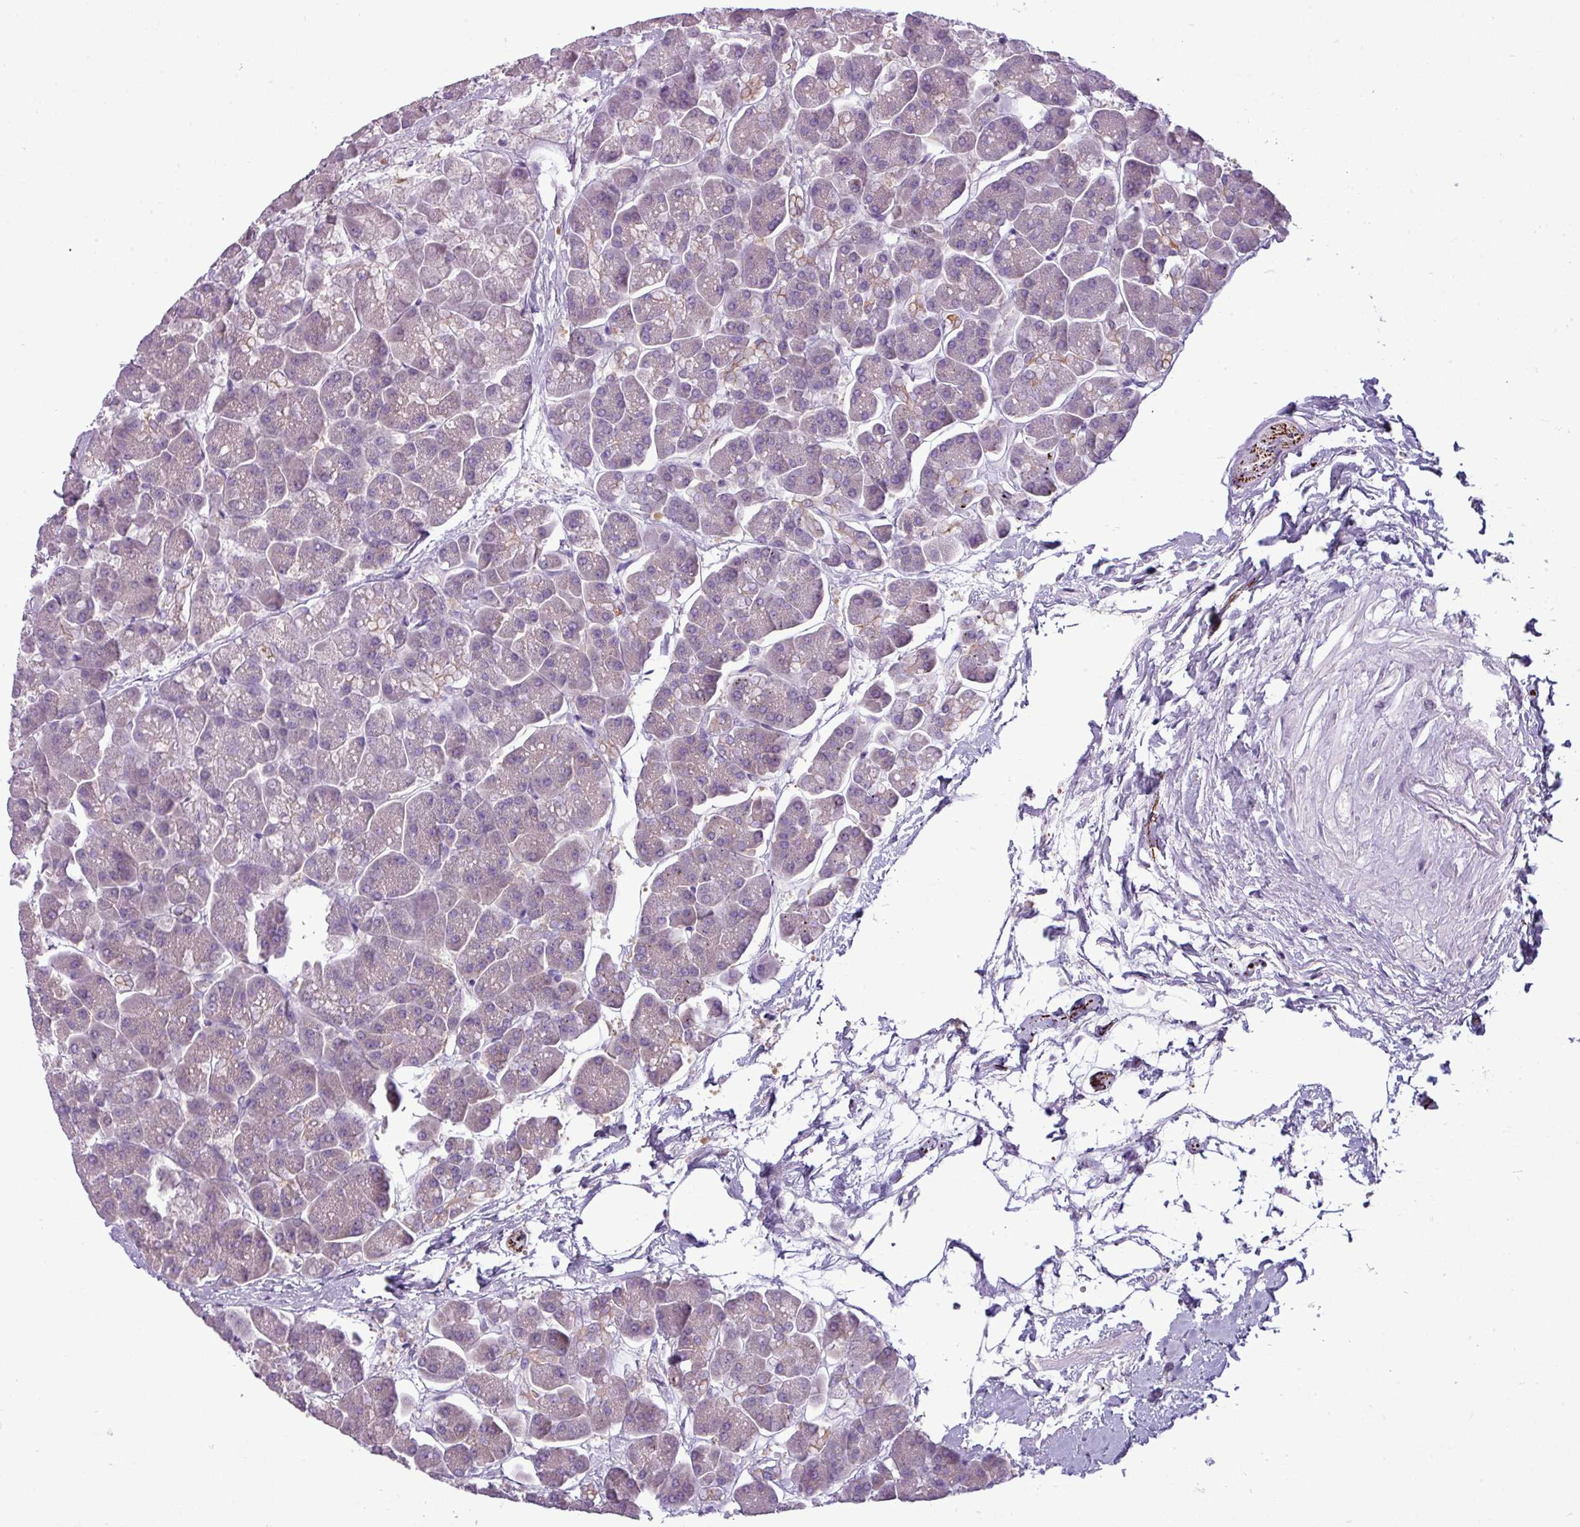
{"staining": {"intensity": "weak", "quantity": "<25%", "location": "cytoplasmic/membranous"}, "tissue": "pancreas", "cell_type": "Exocrine glandular cells", "image_type": "normal", "snomed": [{"axis": "morphology", "description": "Normal tissue, NOS"}, {"axis": "topography", "description": "Pancreas"}, {"axis": "topography", "description": "Peripheral nerve tissue"}], "caption": "The IHC micrograph has no significant positivity in exocrine glandular cells of pancreas. (DAB (3,3'-diaminobenzidine) immunohistochemistry, high magnification).", "gene": "DNAAF9", "patient": {"sex": "male", "age": 54}}